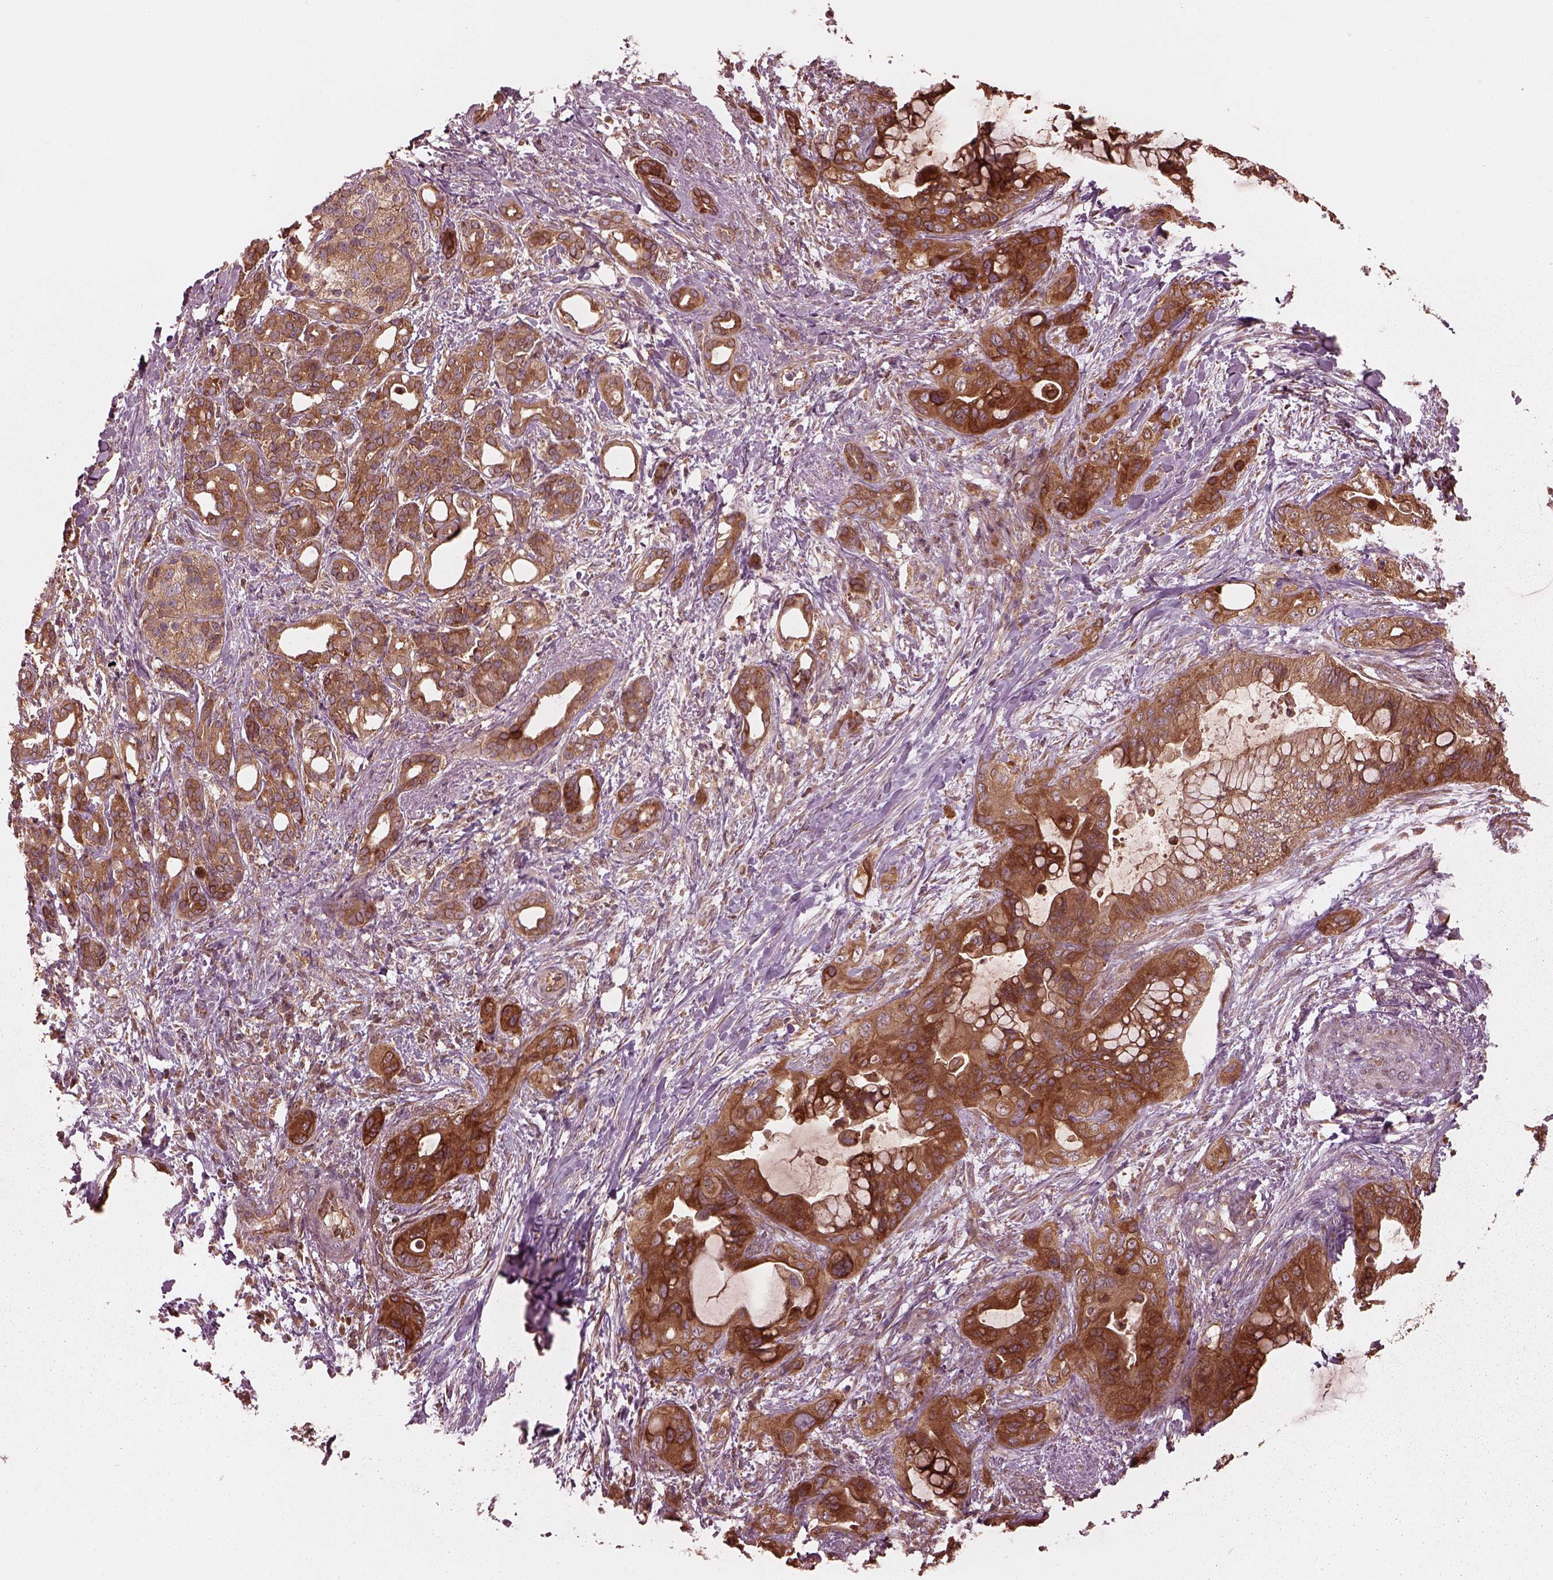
{"staining": {"intensity": "strong", "quantity": ">75%", "location": "cytoplasmic/membranous"}, "tissue": "pancreatic cancer", "cell_type": "Tumor cells", "image_type": "cancer", "snomed": [{"axis": "morphology", "description": "Adenocarcinoma, NOS"}, {"axis": "topography", "description": "Pancreas"}], "caption": "Tumor cells show high levels of strong cytoplasmic/membranous staining in approximately >75% of cells in pancreatic cancer (adenocarcinoma). The protein is shown in brown color, while the nuclei are stained blue.", "gene": "PIK3R2", "patient": {"sex": "male", "age": 71}}